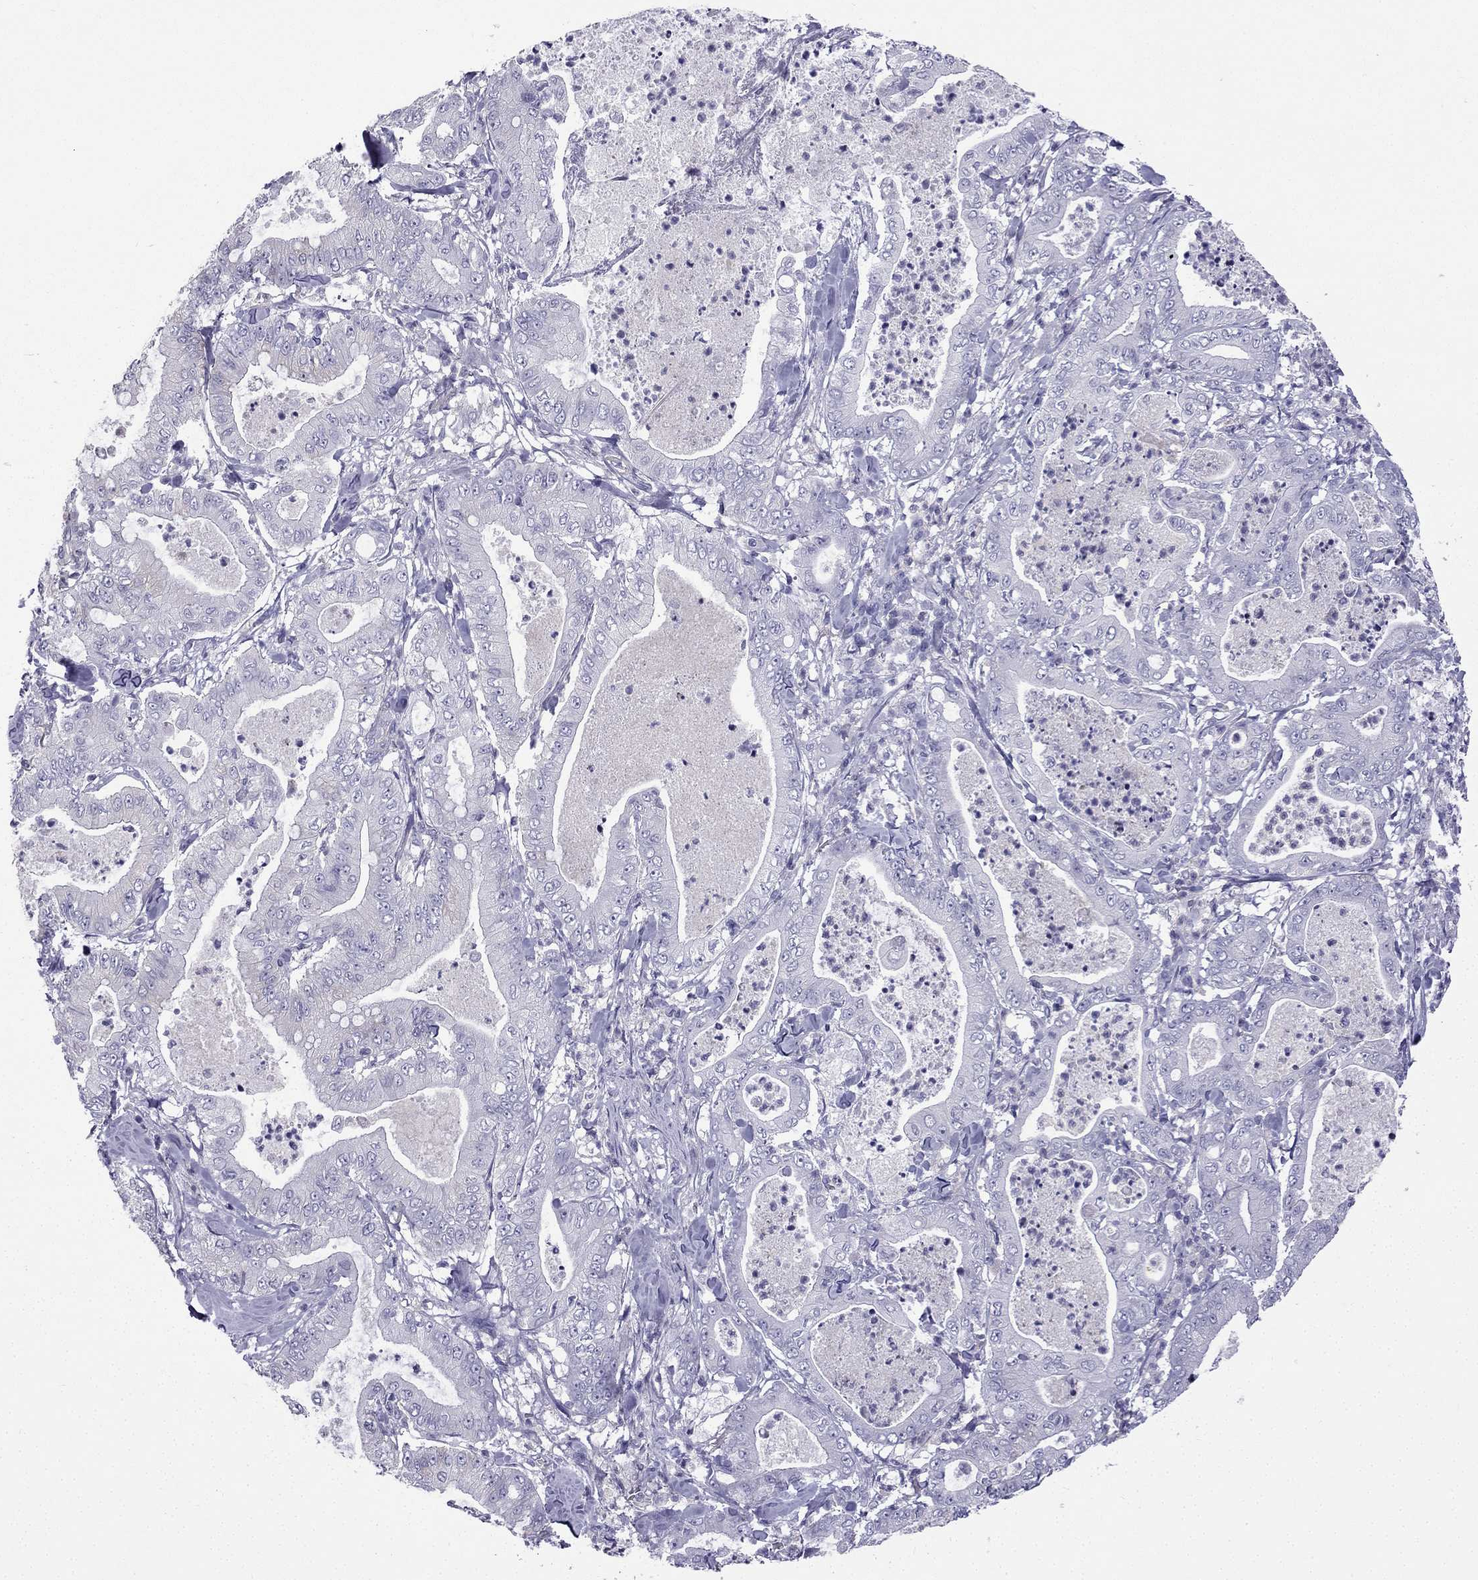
{"staining": {"intensity": "negative", "quantity": "none", "location": "none"}, "tissue": "pancreatic cancer", "cell_type": "Tumor cells", "image_type": "cancer", "snomed": [{"axis": "morphology", "description": "Adenocarcinoma, NOS"}, {"axis": "topography", "description": "Pancreas"}], "caption": "Protein analysis of pancreatic cancer (adenocarcinoma) shows no significant staining in tumor cells.", "gene": "GJA8", "patient": {"sex": "male", "age": 71}}